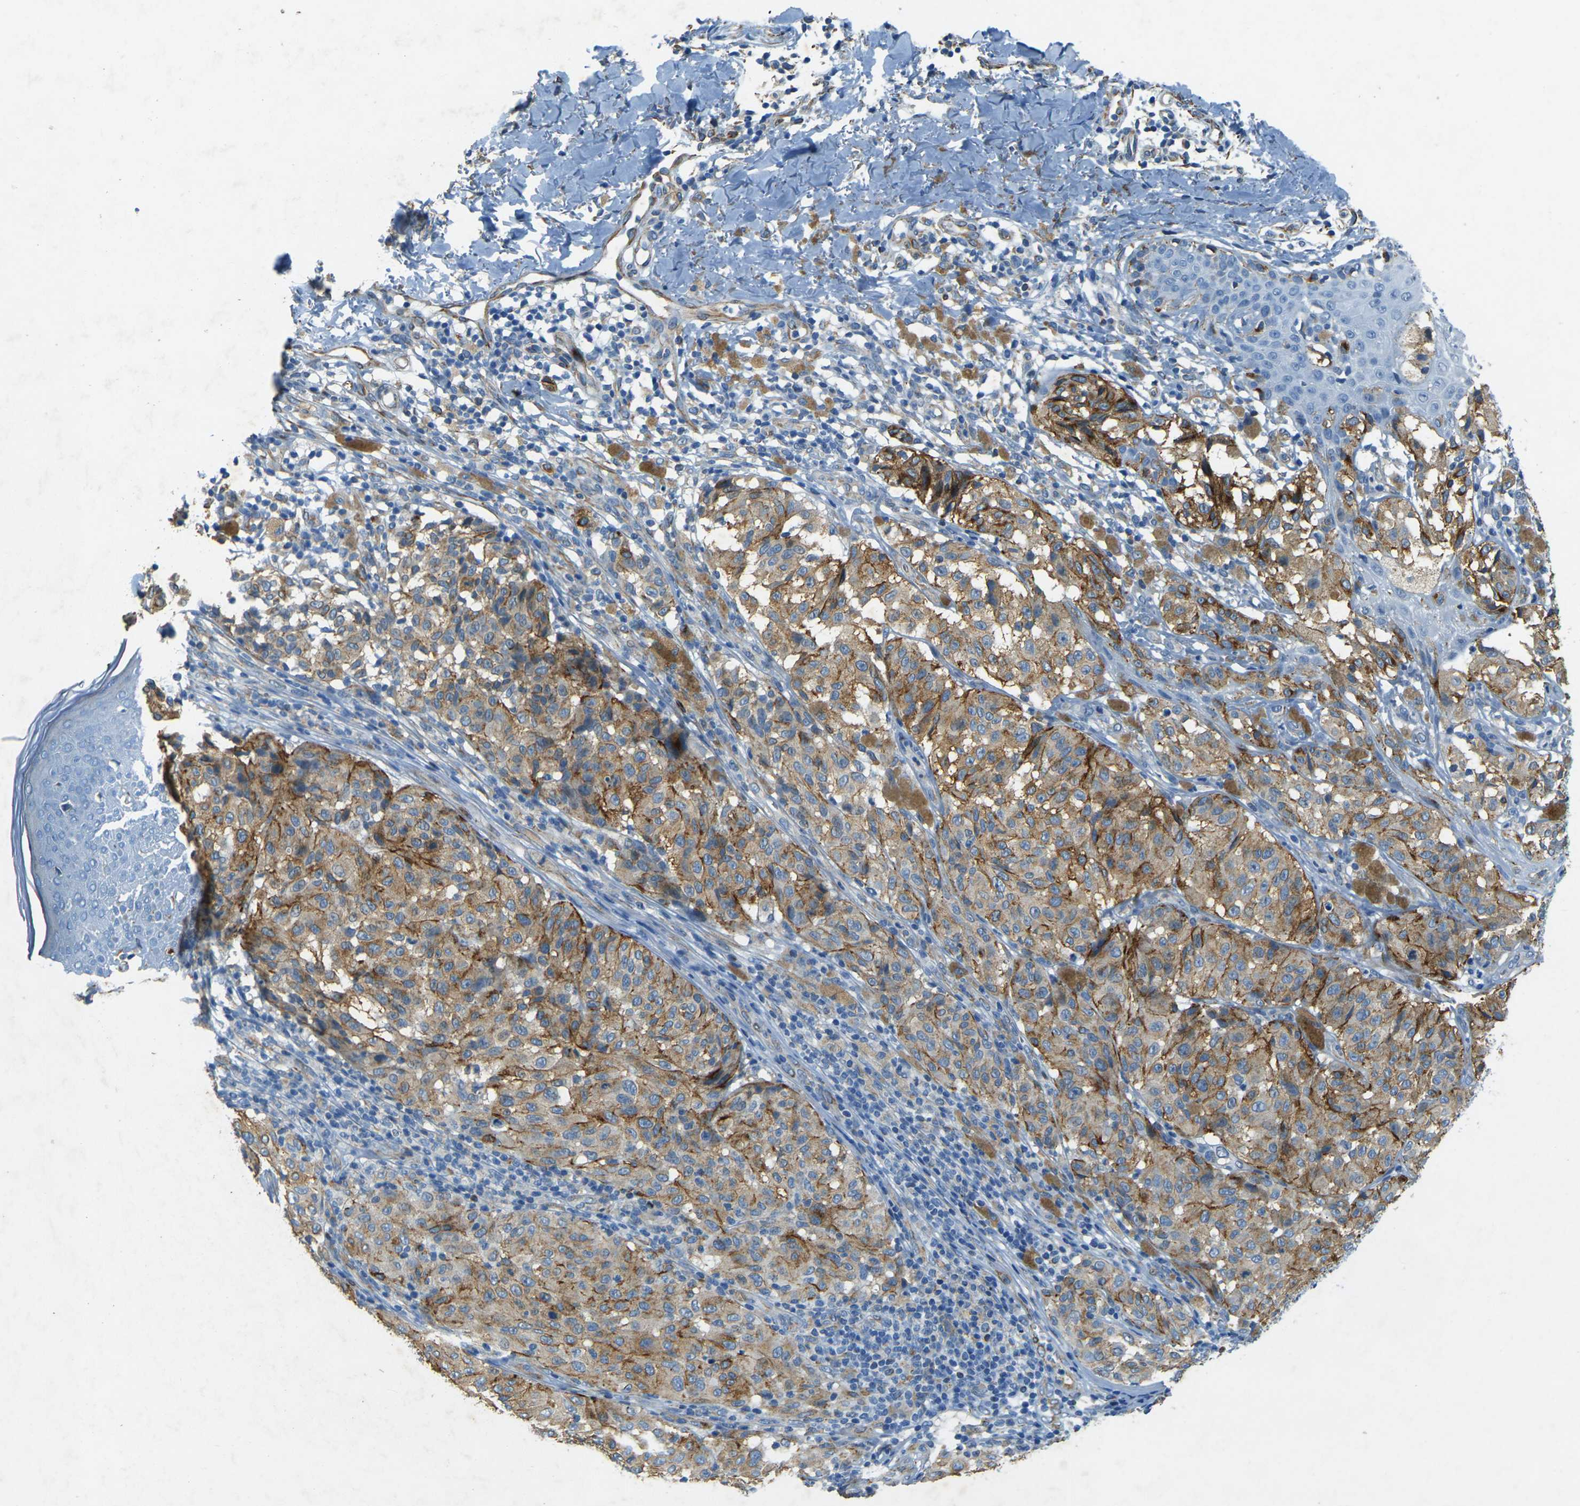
{"staining": {"intensity": "moderate", "quantity": ">75%", "location": "cytoplasmic/membranous"}, "tissue": "melanoma", "cell_type": "Tumor cells", "image_type": "cancer", "snomed": [{"axis": "morphology", "description": "Malignant melanoma, NOS"}, {"axis": "topography", "description": "Skin"}], "caption": "Melanoma stained for a protein displays moderate cytoplasmic/membranous positivity in tumor cells. (brown staining indicates protein expression, while blue staining denotes nuclei).", "gene": "SORT1", "patient": {"sex": "female", "age": 46}}